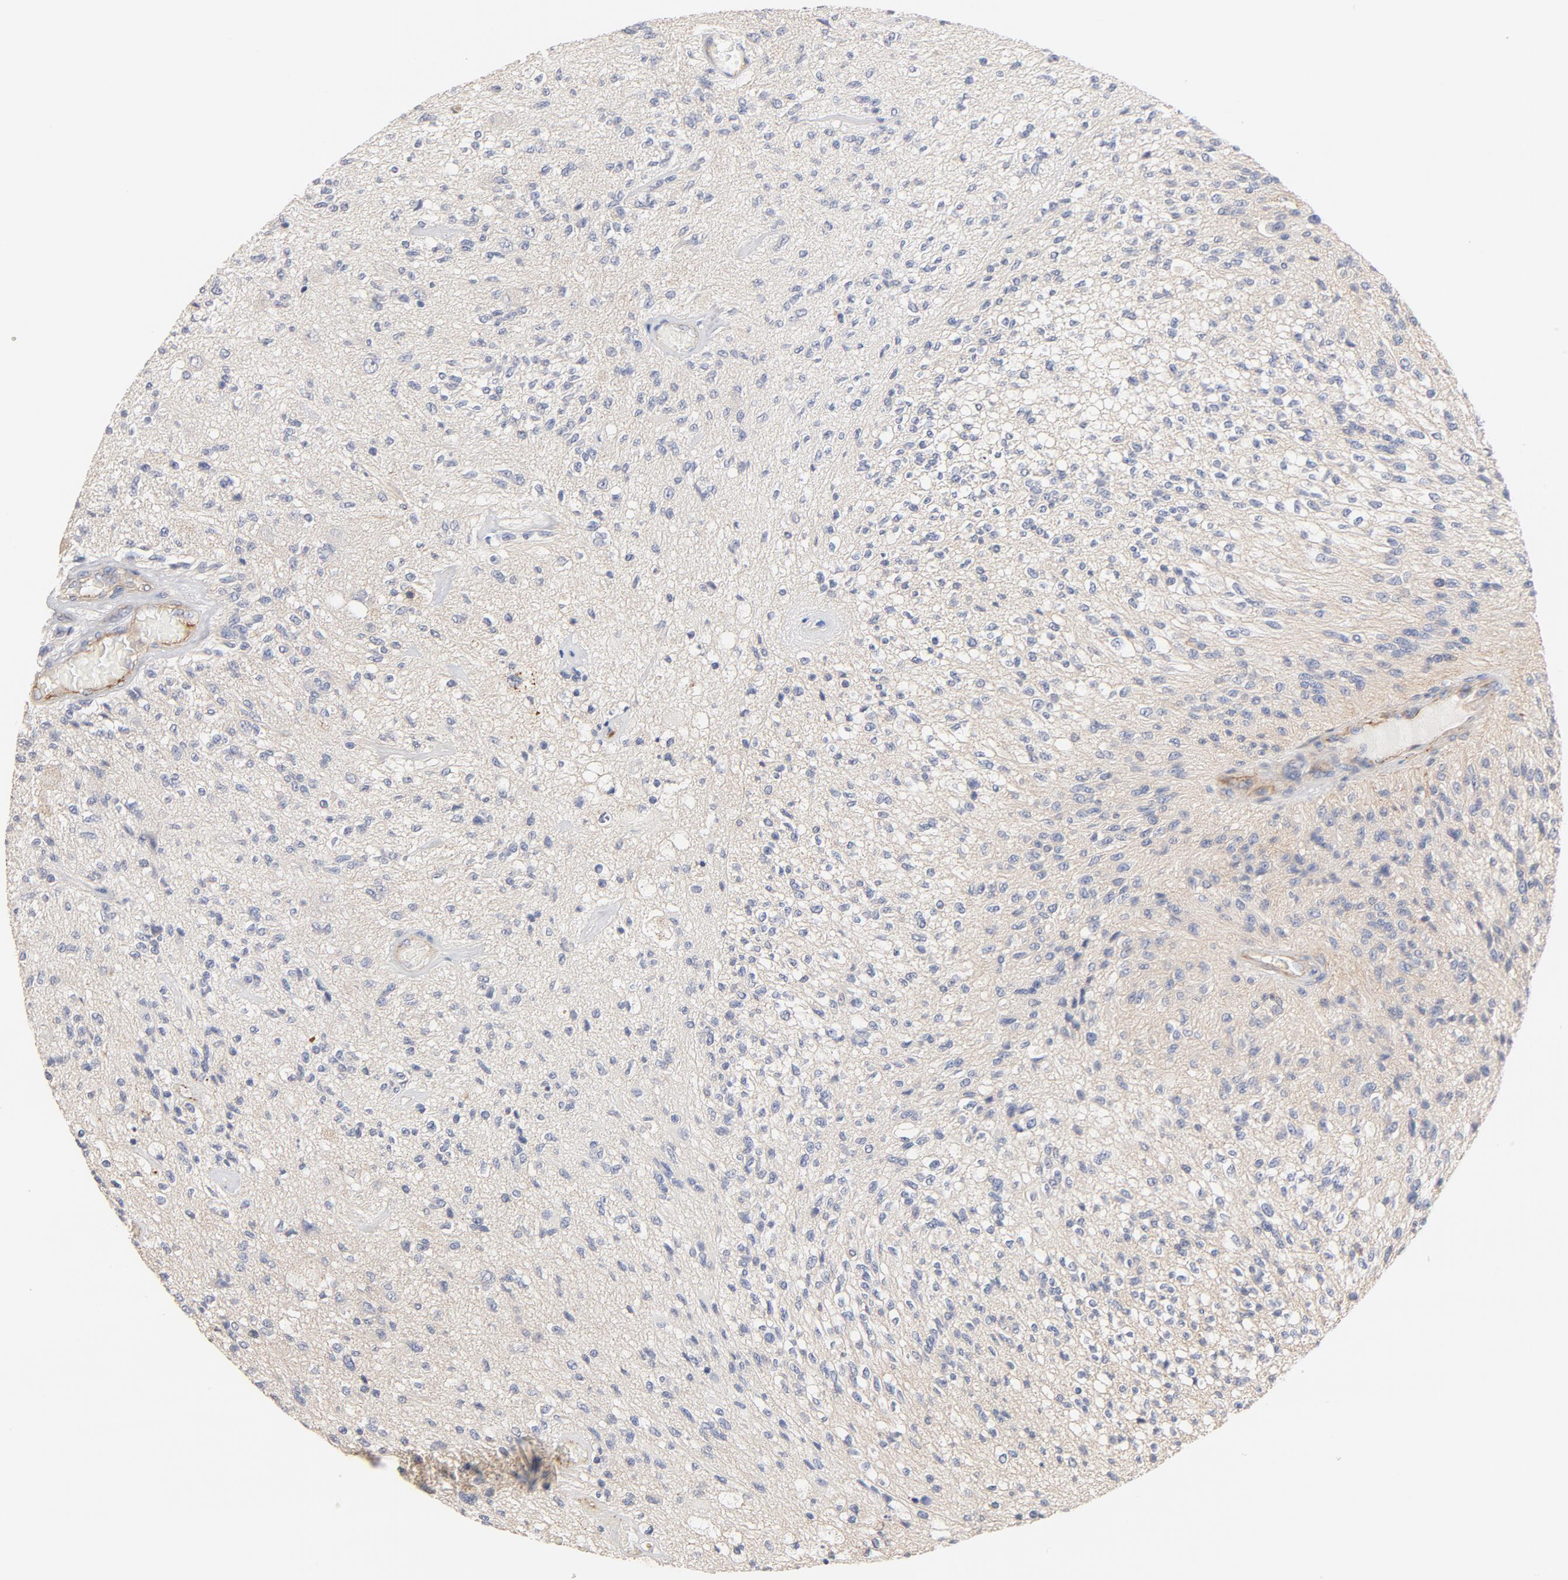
{"staining": {"intensity": "negative", "quantity": "none", "location": "none"}, "tissue": "glioma", "cell_type": "Tumor cells", "image_type": "cancer", "snomed": [{"axis": "morphology", "description": "Normal tissue, NOS"}, {"axis": "morphology", "description": "Glioma, malignant, High grade"}, {"axis": "topography", "description": "Cerebral cortex"}], "caption": "This is an IHC histopathology image of human glioma. There is no expression in tumor cells.", "gene": "STRN3", "patient": {"sex": "male", "age": 77}}